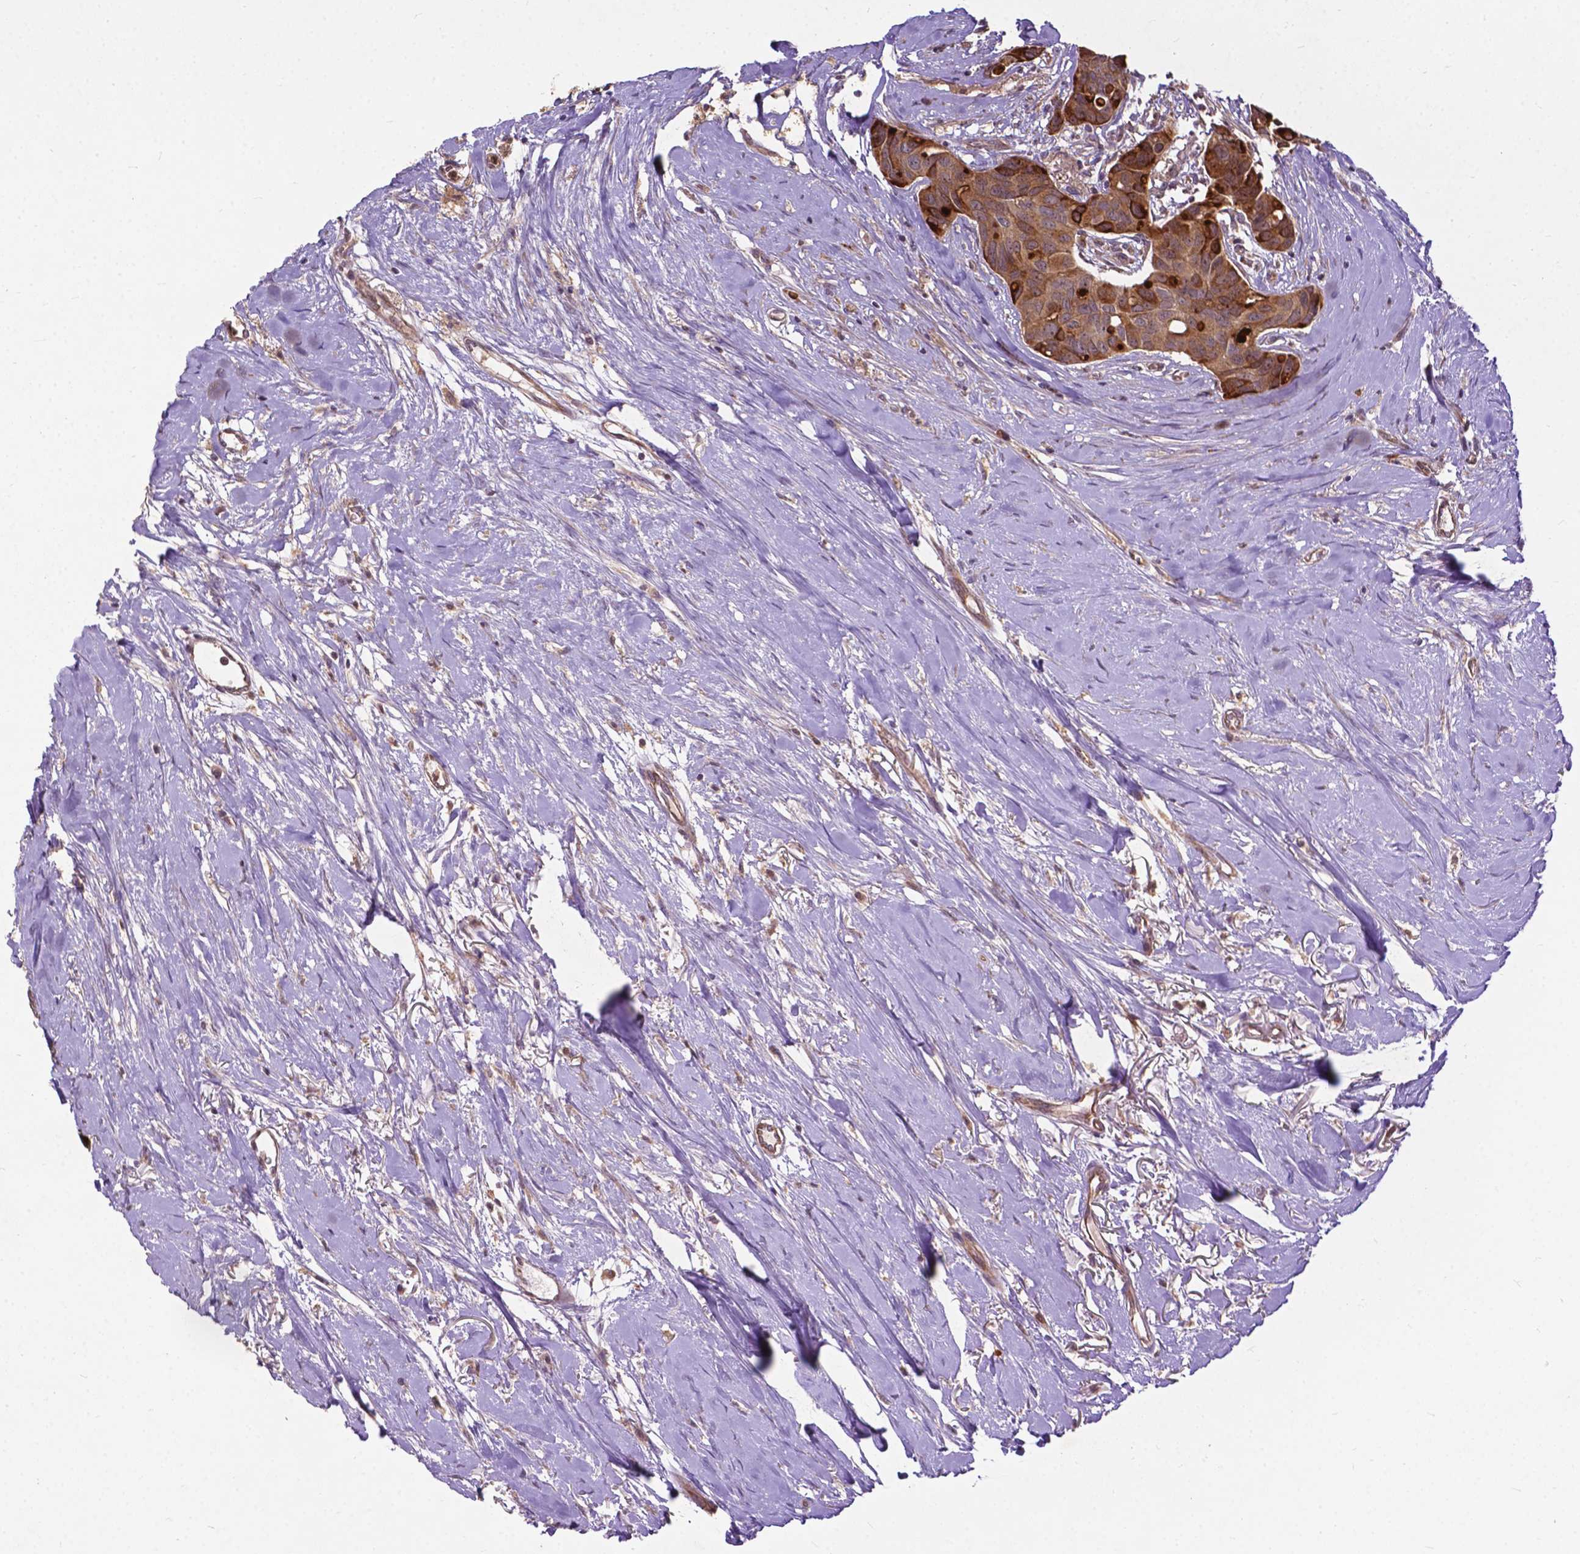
{"staining": {"intensity": "moderate", "quantity": ">75%", "location": "cytoplasmic/membranous"}, "tissue": "breast cancer", "cell_type": "Tumor cells", "image_type": "cancer", "snomed": [{"axis": "morphology", "description": "Duct carcinoma"}, {"axis": "topography", "description": "Breast"}], "caption": "Infiltrating ductal carcinoma (breast) stained with immunohistochemistry shows moderate cytoplasmic/membranous staining in approximately >75% of tumor cells.", "gene": "PARP3", "patient": {"sex": "female", "age": 54}}